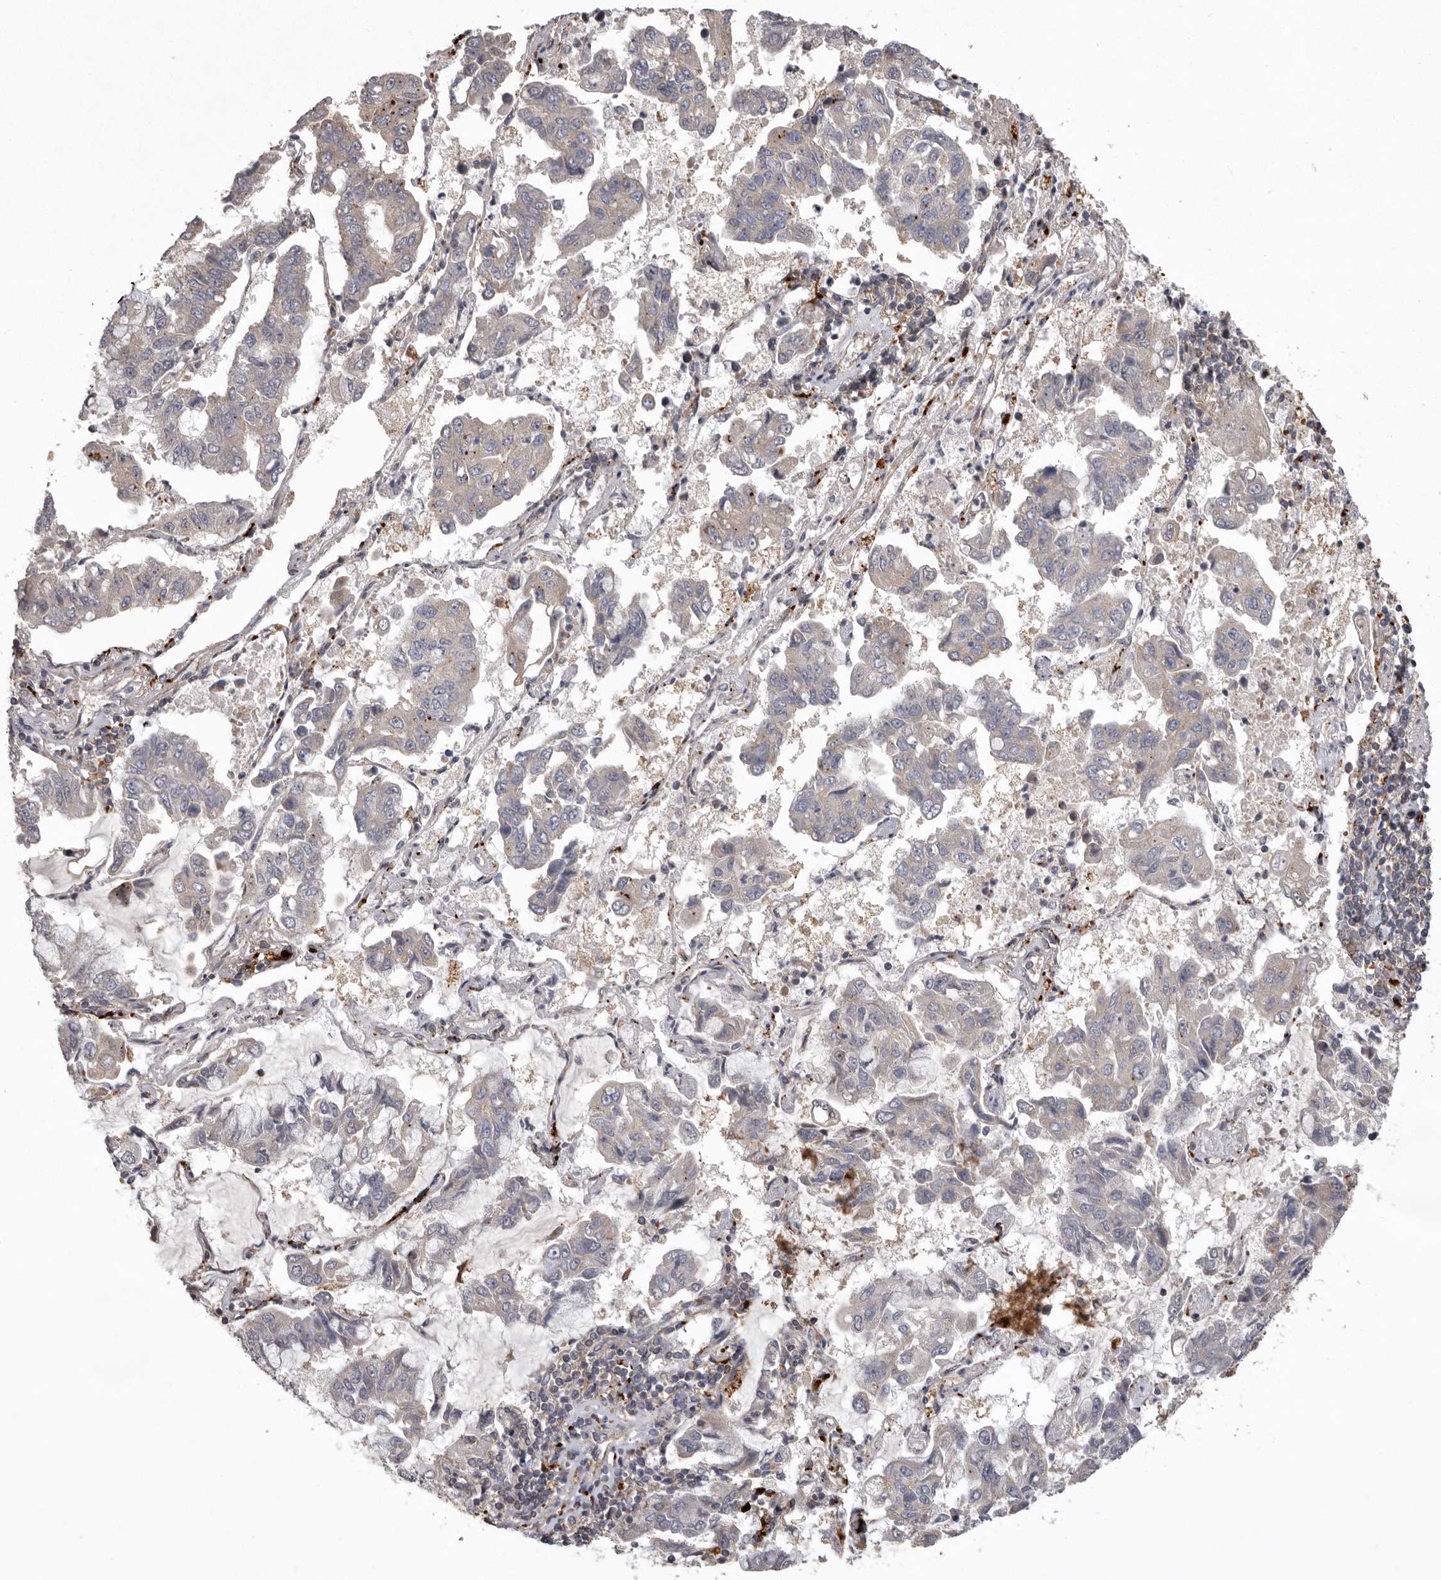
{"staining": {"intensity": "negative", "quantity": "none", "location": "none"}, "tissue": "lung cancer", "cell_type": "Tumor cells", "image_type": "cancer", "snomed": [{"axis": "morphology", "description": "Adenocarcinoma, NOS"}, {"axis": "topography", "description": "Lung"}], "caption": "DAB immunohistochemical staining of lung adenocarcinoma demonstrates no significant expression in tumor cells.", "gene": "WDR47", "patient": {"sex": "male", "age": 64}}